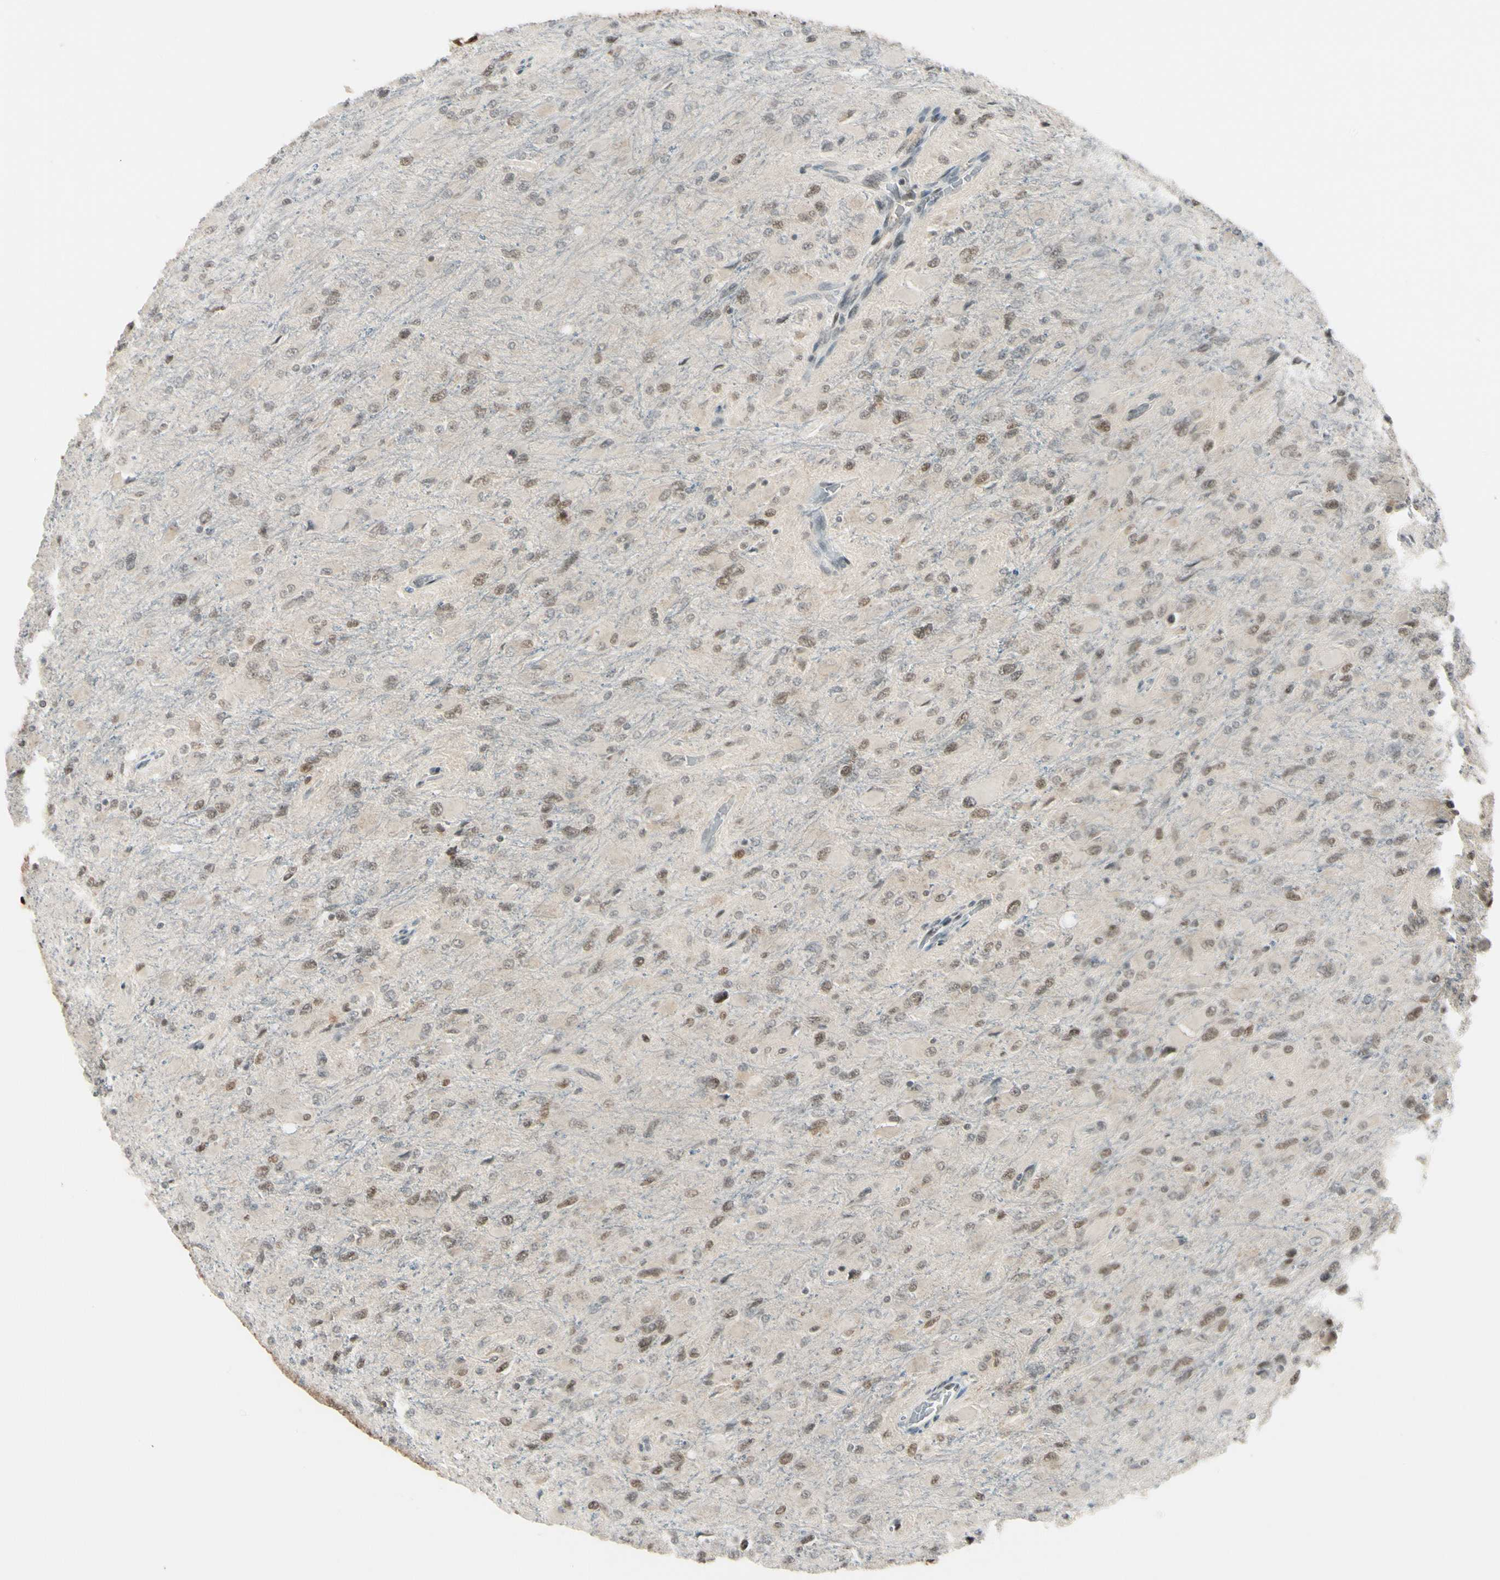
{"staining": {"intensity": "weak", "quantity": ">75%", "location": "nuclear"}, "tissue": "glioma", "cell_type": "Tumor cells", "image_type": "cancer", "snomed": [{"axis": "morphology", "description": "Glioma, malignant, High grade"}, {"axis": "topography", "description": "Cerebral cortex"}], "caption": "Protein expression analysis of human malignant glioma (high-grade) reveals weak nuclear staining in approximately >75% of tumor cells.", "gene": "CHAMP1", "patient": {"sex": "female", "age": 36}}